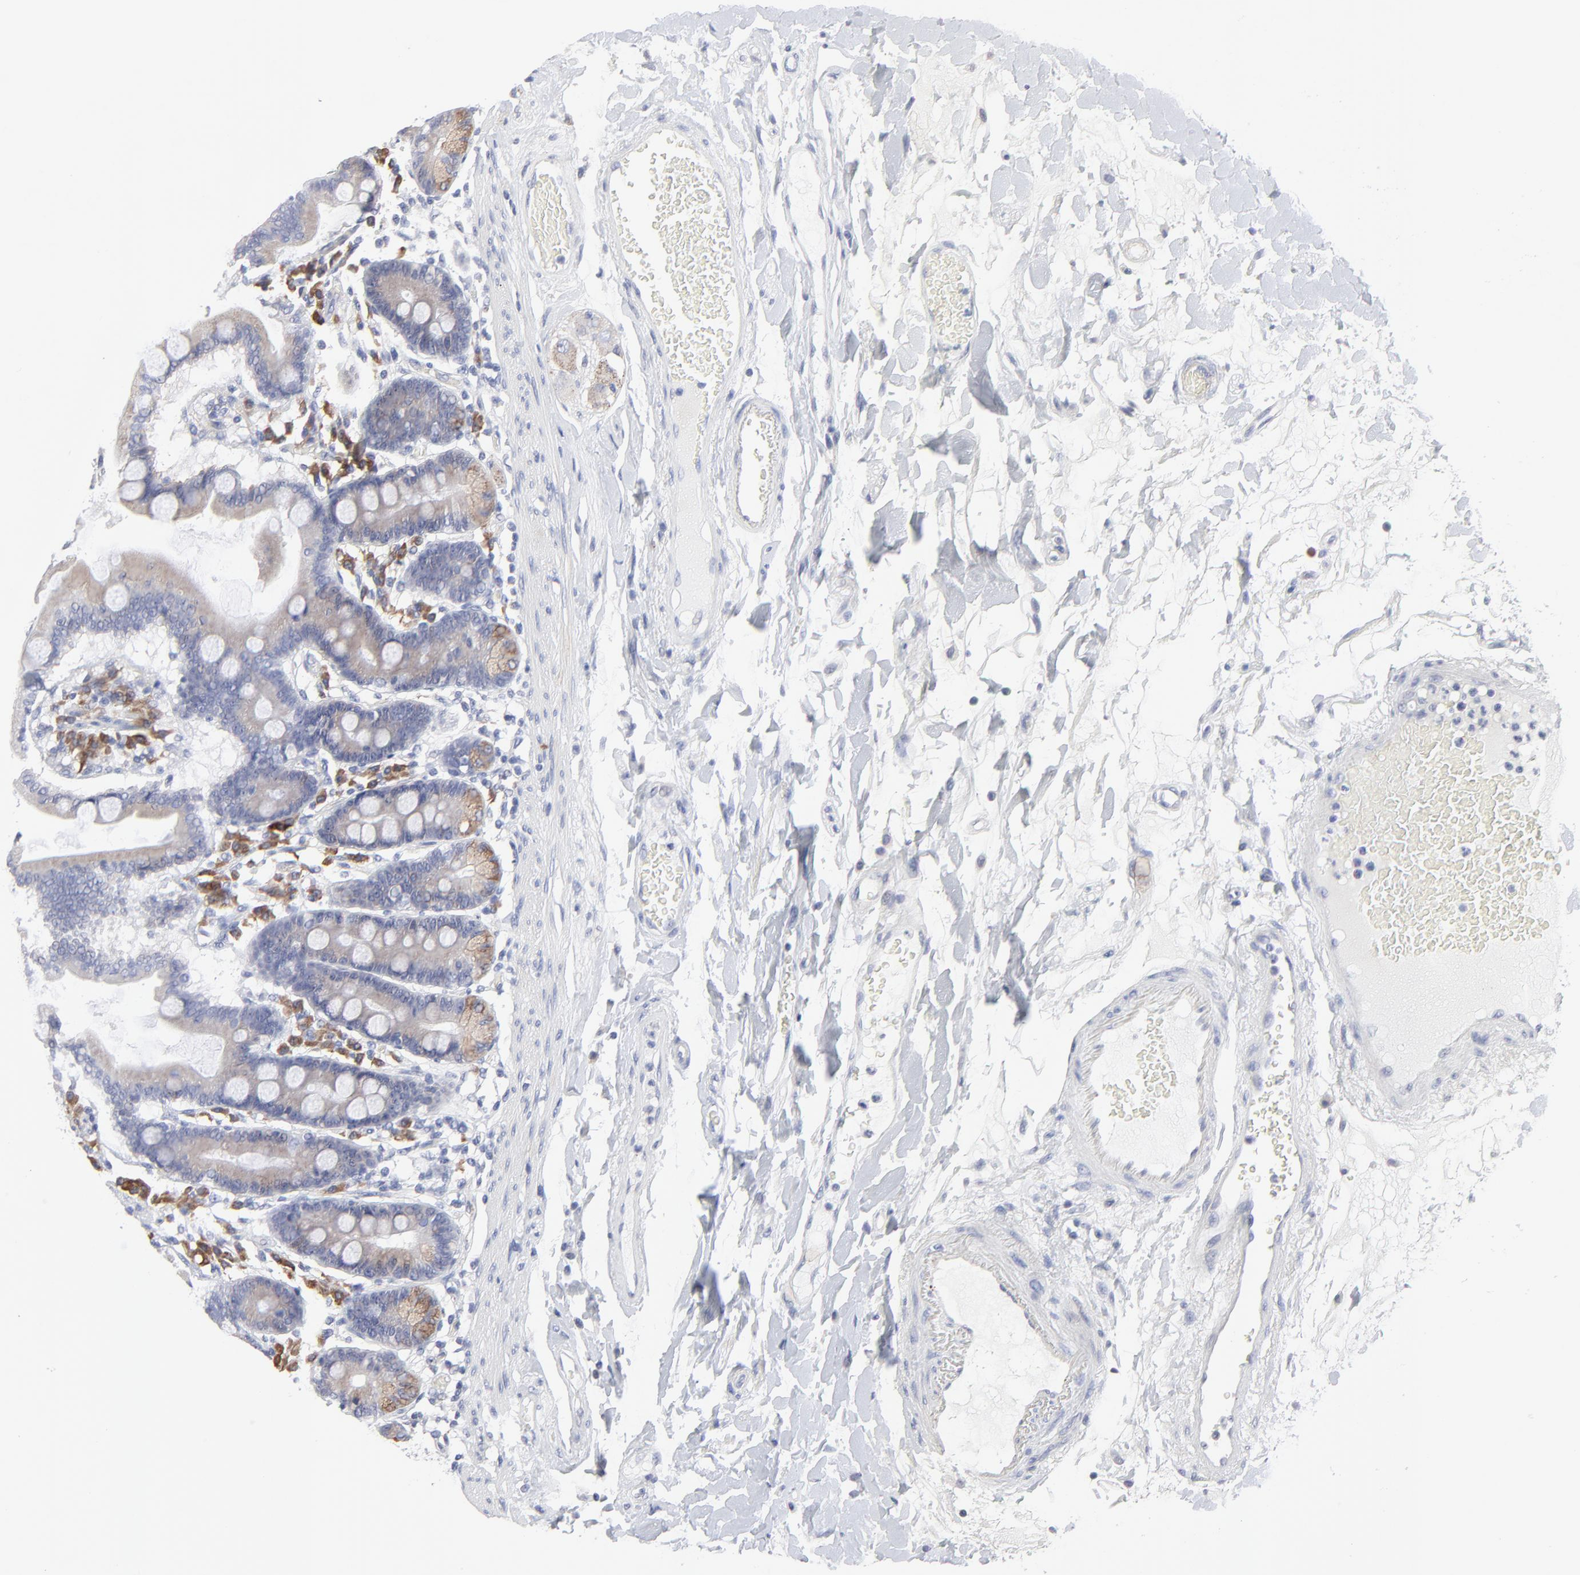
{"staining": {"intensity": "weak", "quantity": "25%-75%", "location": "cytoplasmic/membranous"}, "tissue": "duodenum", "cell_type": "Glandular cells", "image_type": "normal", "snomed": [{"axis": "morphology", "description": "Normal tissue, NOS"}, {"axis": "topography", "description": "Duodenum"}], "caption": "An immunohistochemistry (IHC) histopathology image of unremarkable tissue is shown. Protein staining in brown shows weak cytoplasmic/membranous positivity in duodenum within glandular cells. (DAB (3,3'-diaminobenzidine) IHC, brown staining for protein, blue staining for nuclei).", "gene": "TRIM22", "patient": {"sex": "female", "age": 64}}